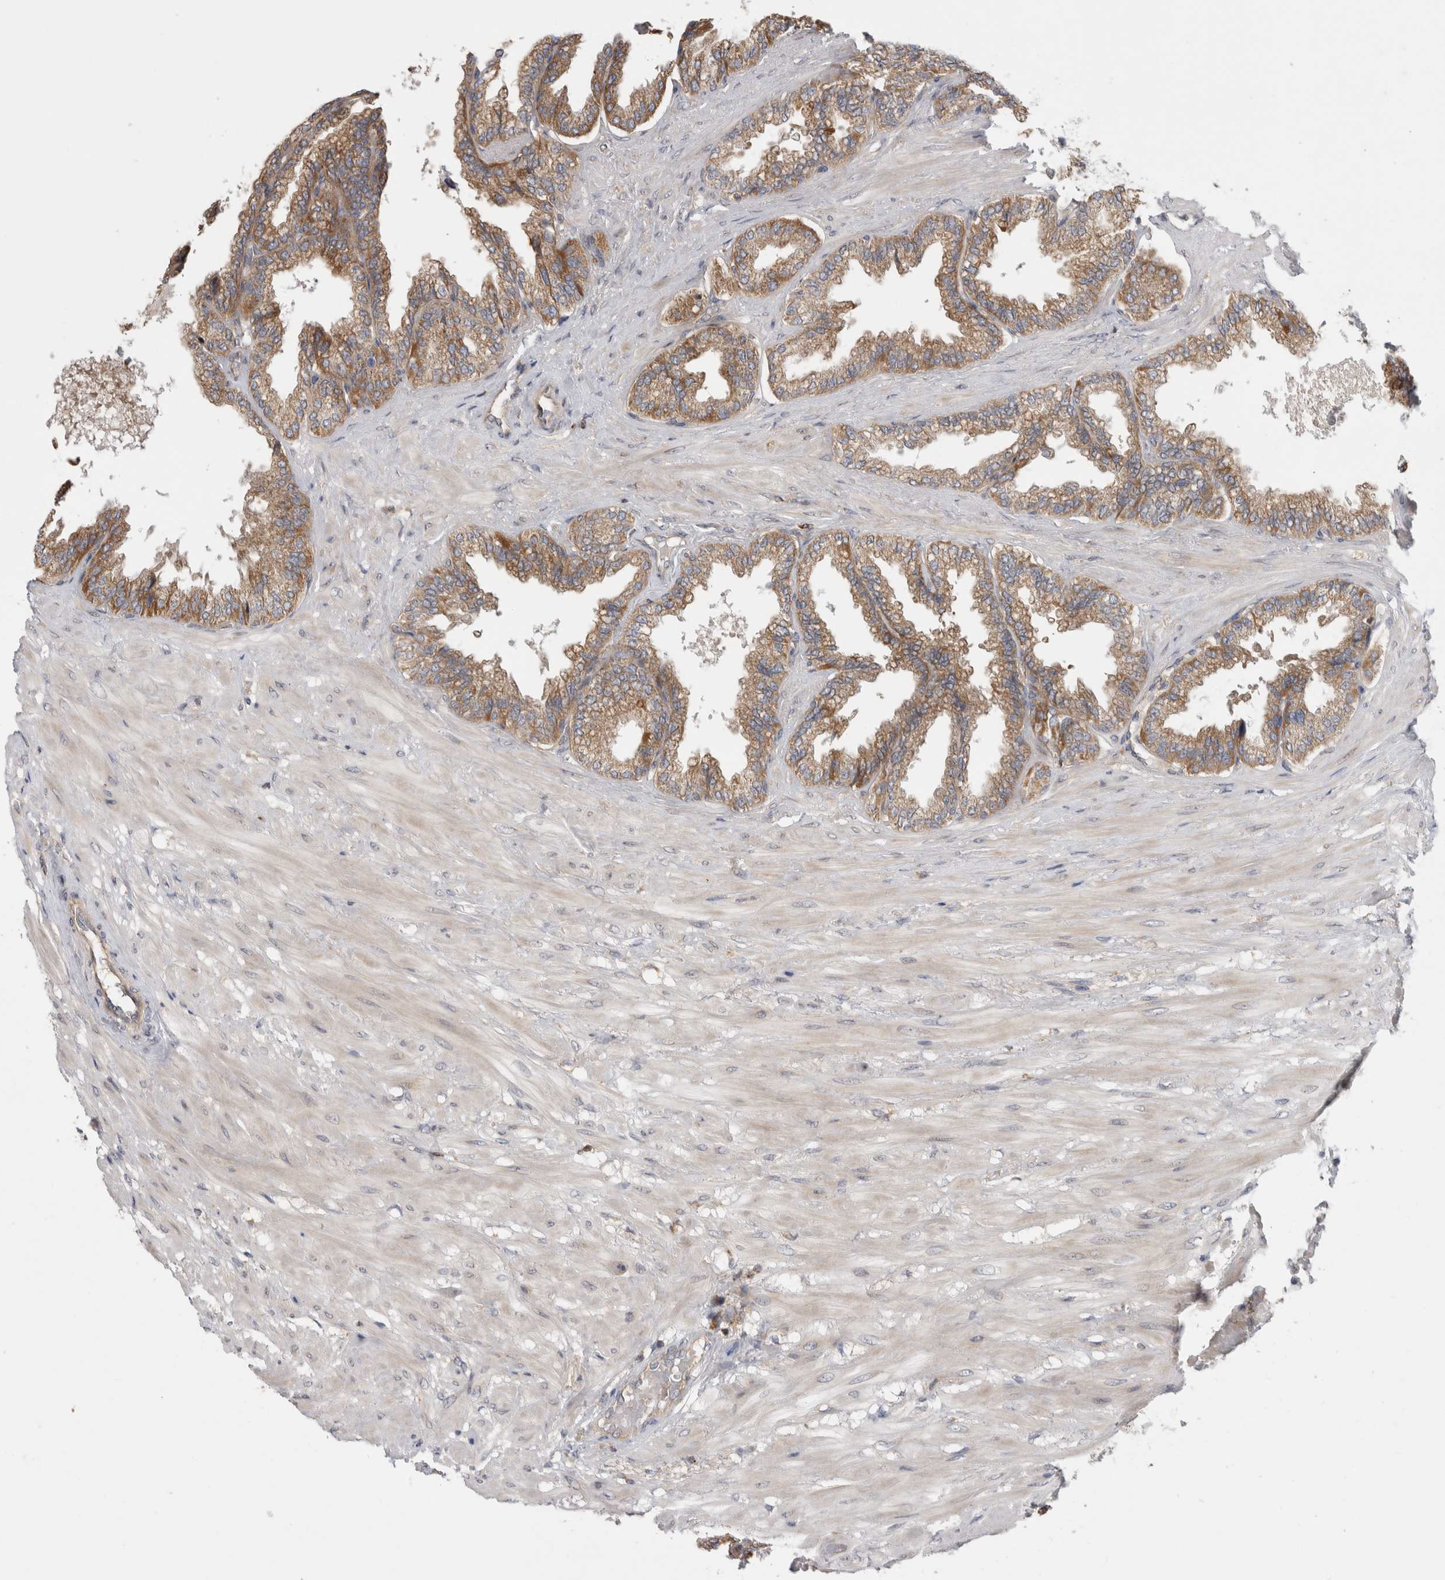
{"staining": {"intensity": "moderate", "quantity": ">75%", "location": "cytoplasmic/membranous"}, "tissue": "seminal vesicle", "cell_type": "Glandular cells", "image_type": "normal", "snomed": [{"axis": "morphology", "description": "Normal tissue, NOS"}, {"axis": "topography", "description": "Seminal veicle"}], "caption": "About >75% of glandular cells in benign seminal vesicle display moderate cytoplasmic/membranous protein expression as visualized by brown immunohistochemical staining.", "gene": "GRIK2", "patient": {"sex": "male", "age": 46}}